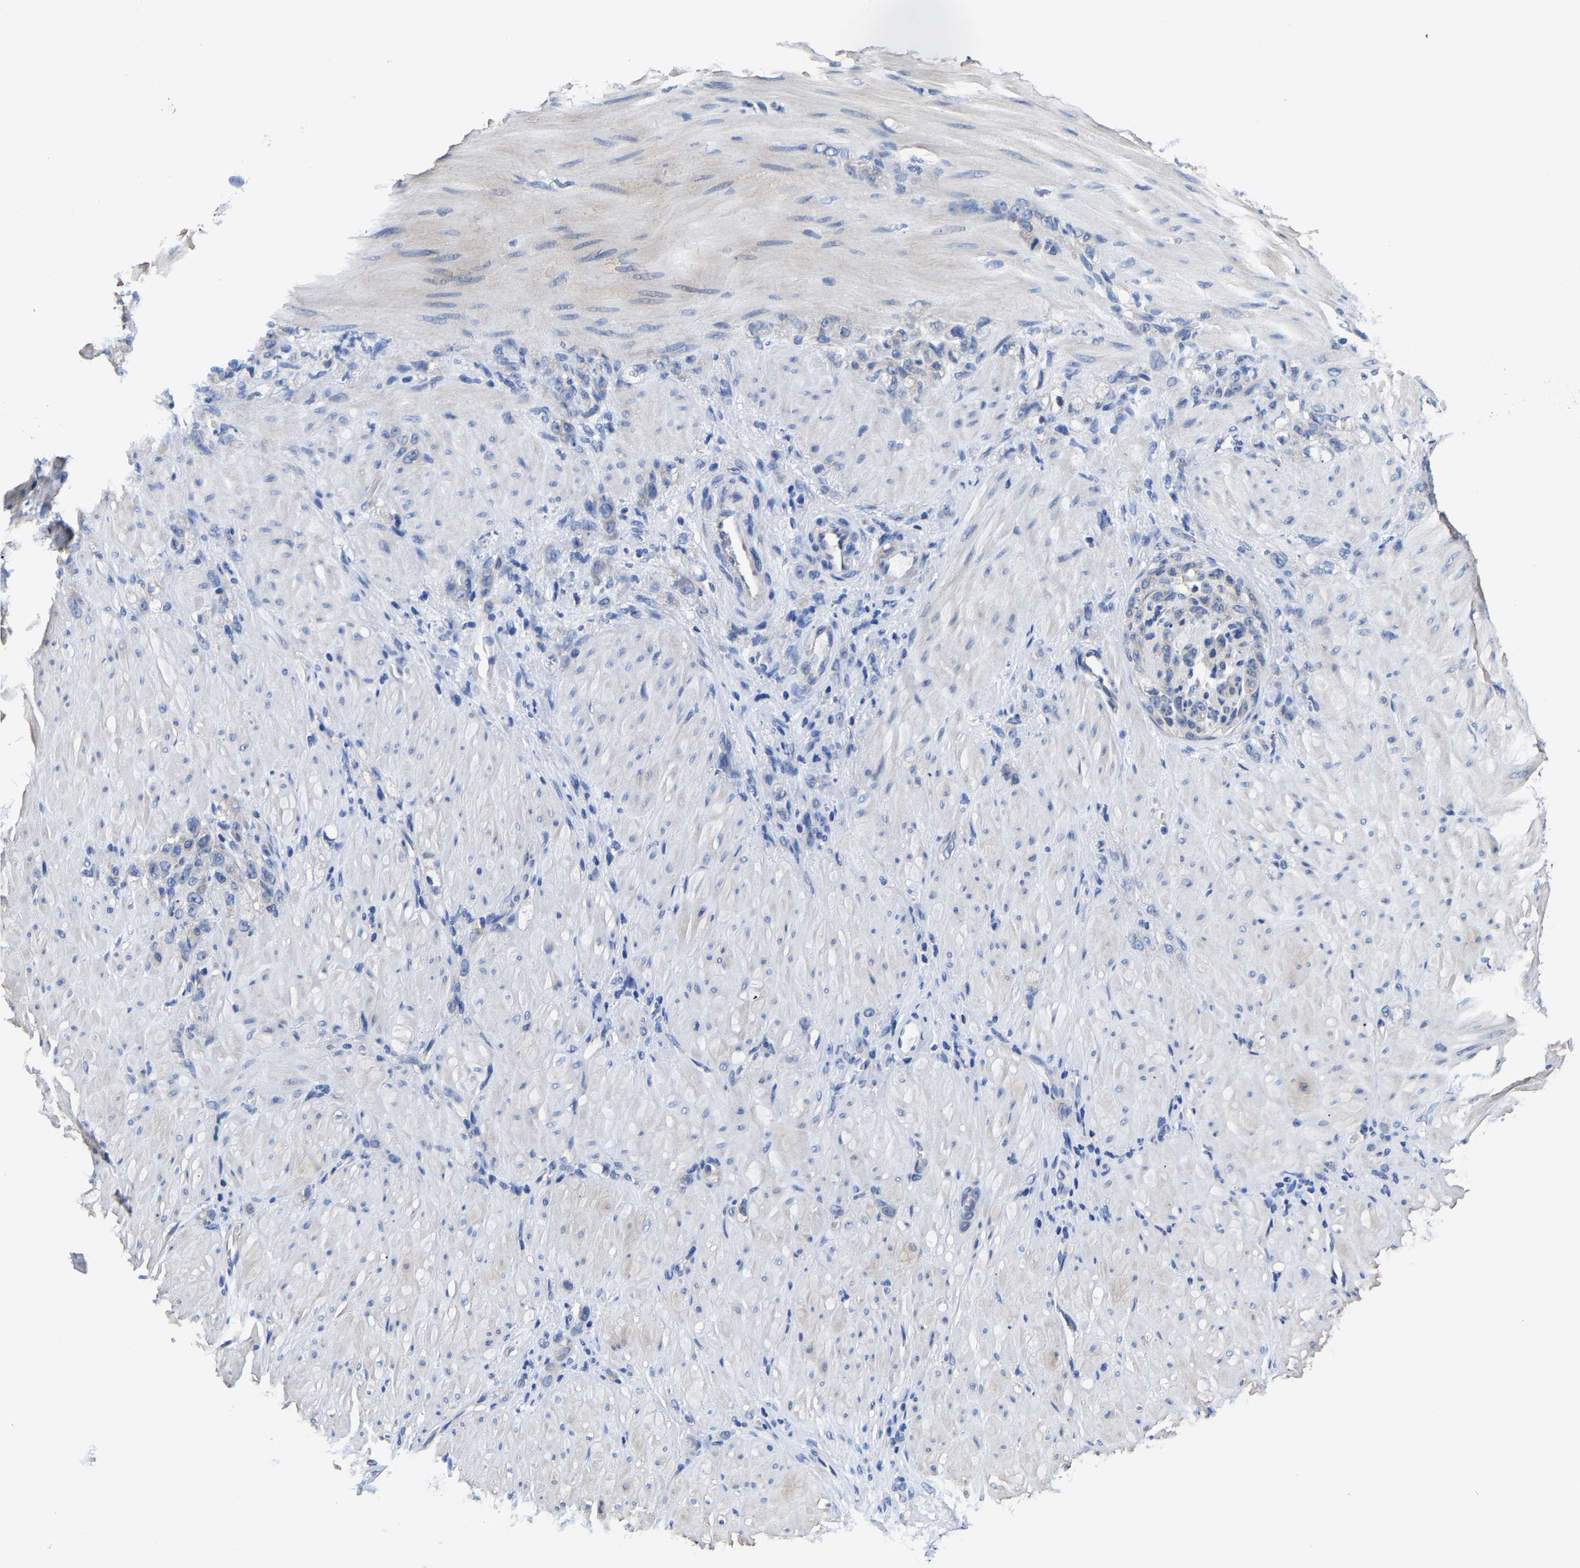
{"staining": {"intensity": "negative", "quantity": "none", "location": "none"}, "tissue": "stomach cancer", "cell_type": "Tumor cells", "image_type": "cancer", "snomed": [{"axis": "morphology", "description": "Normal tissue, NOS"}, {"axis": "morphology", "description": "Adenocarcinoma, NOS"}, {"axis": "topography", "description": "Stomach"}], "caption": "DAB (3,3'-diaminobenzidine) immunohistochemical staining of stomach adenocarcinoma exhibits no significant staining in tumor cells. Nuclei are stained in blue.", "gene": "SRPK2", "patient": {"sex": "male", "age": 82}}